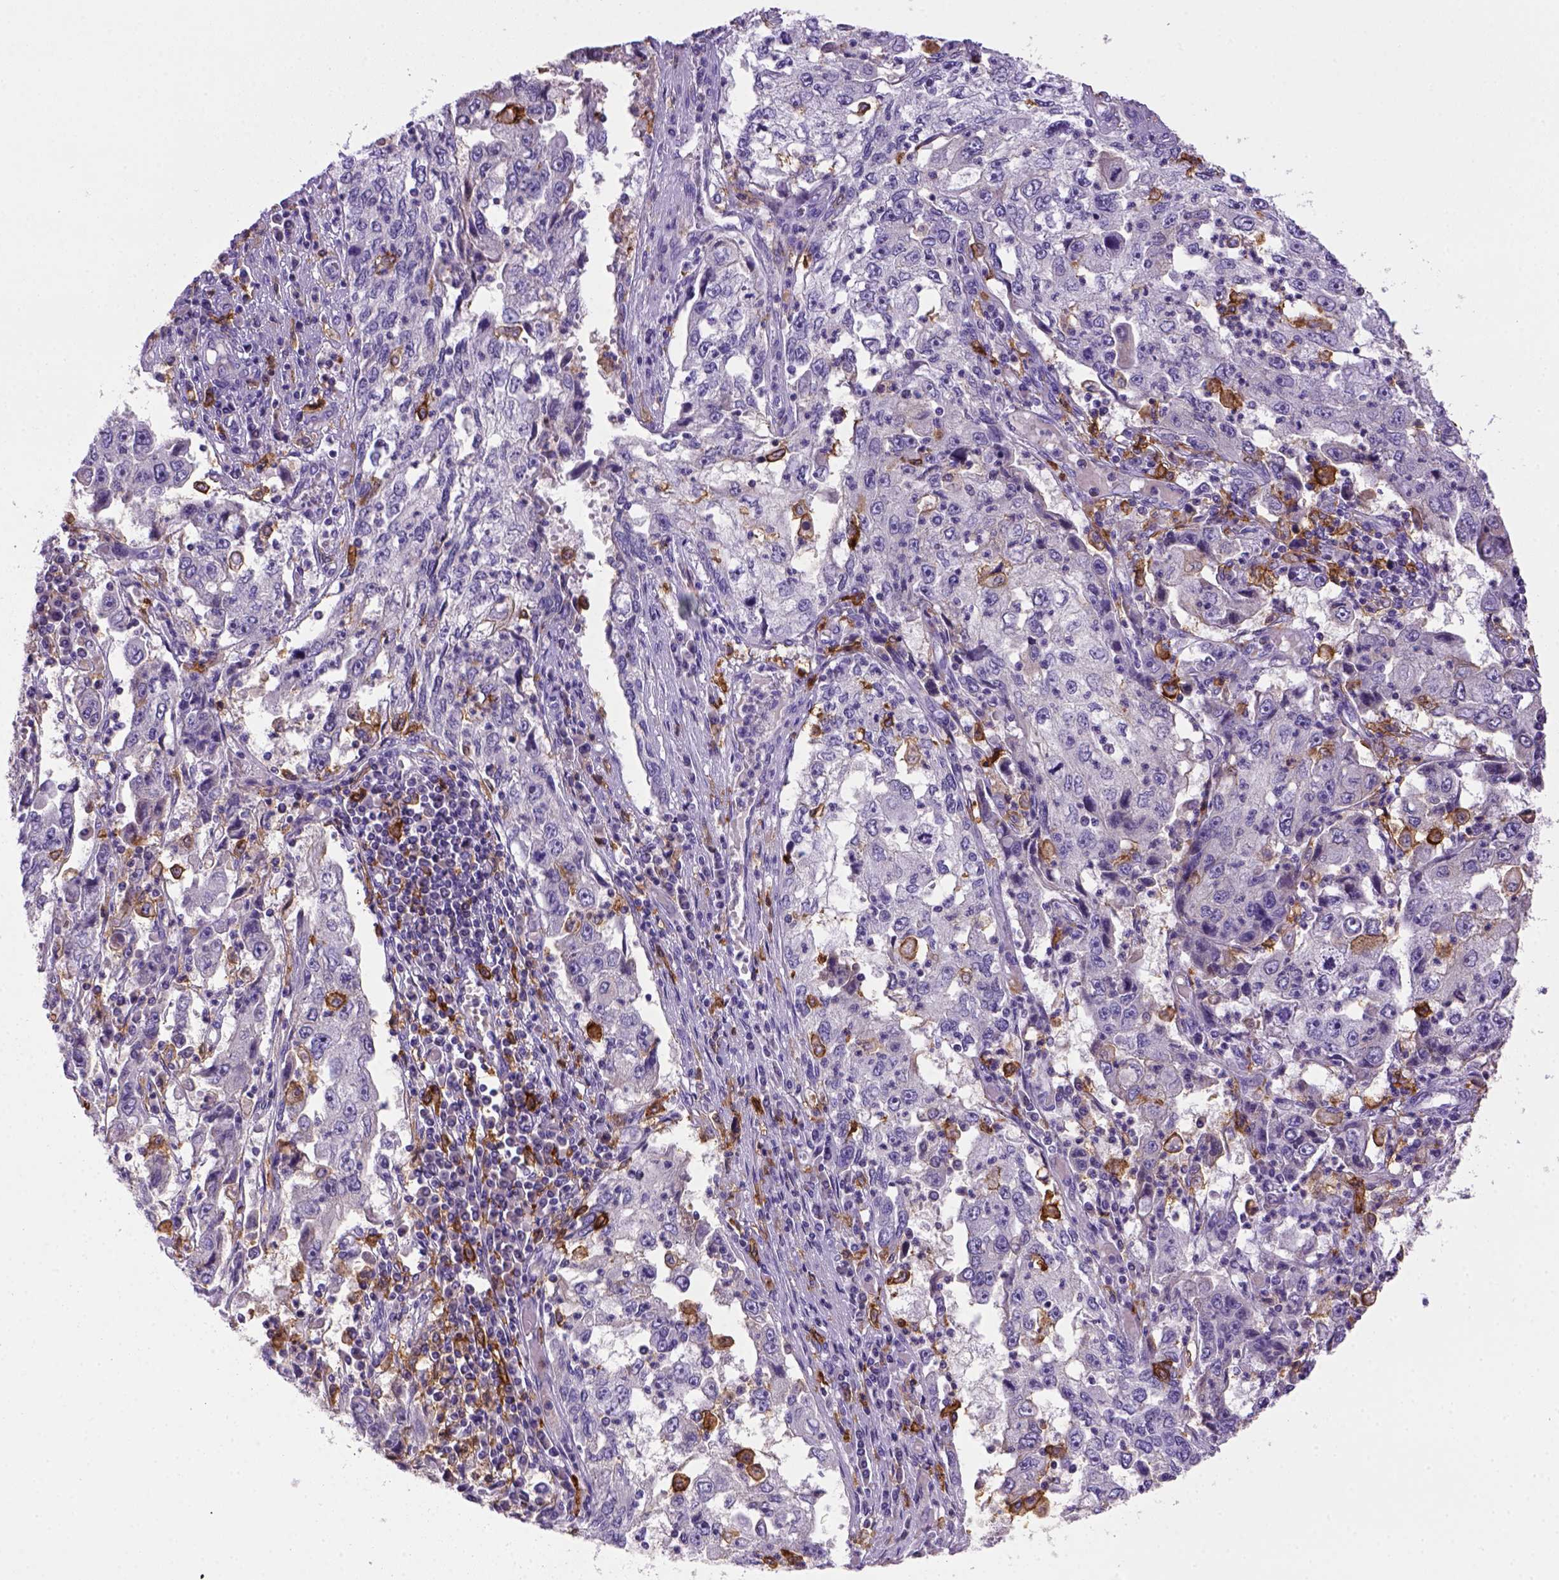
{"staining": {"intensity": "negative", "quantity": "none", "location": "none"}, "tissue": "cervical cancer", "cell_type": "Tumor cells", "image_type": "cancer", "snomed": [{"axis": "morphology", "description": "Squamous cell carcinoma, NOS"}, {"axis": "topography", "description": "Cervix"}], "caption": "Immunohistochemical staining of cervical cancer exhibits no significant expression in tumor cells.", "gene": "CD14", "patient": {"sex": "female", "age": 36}}